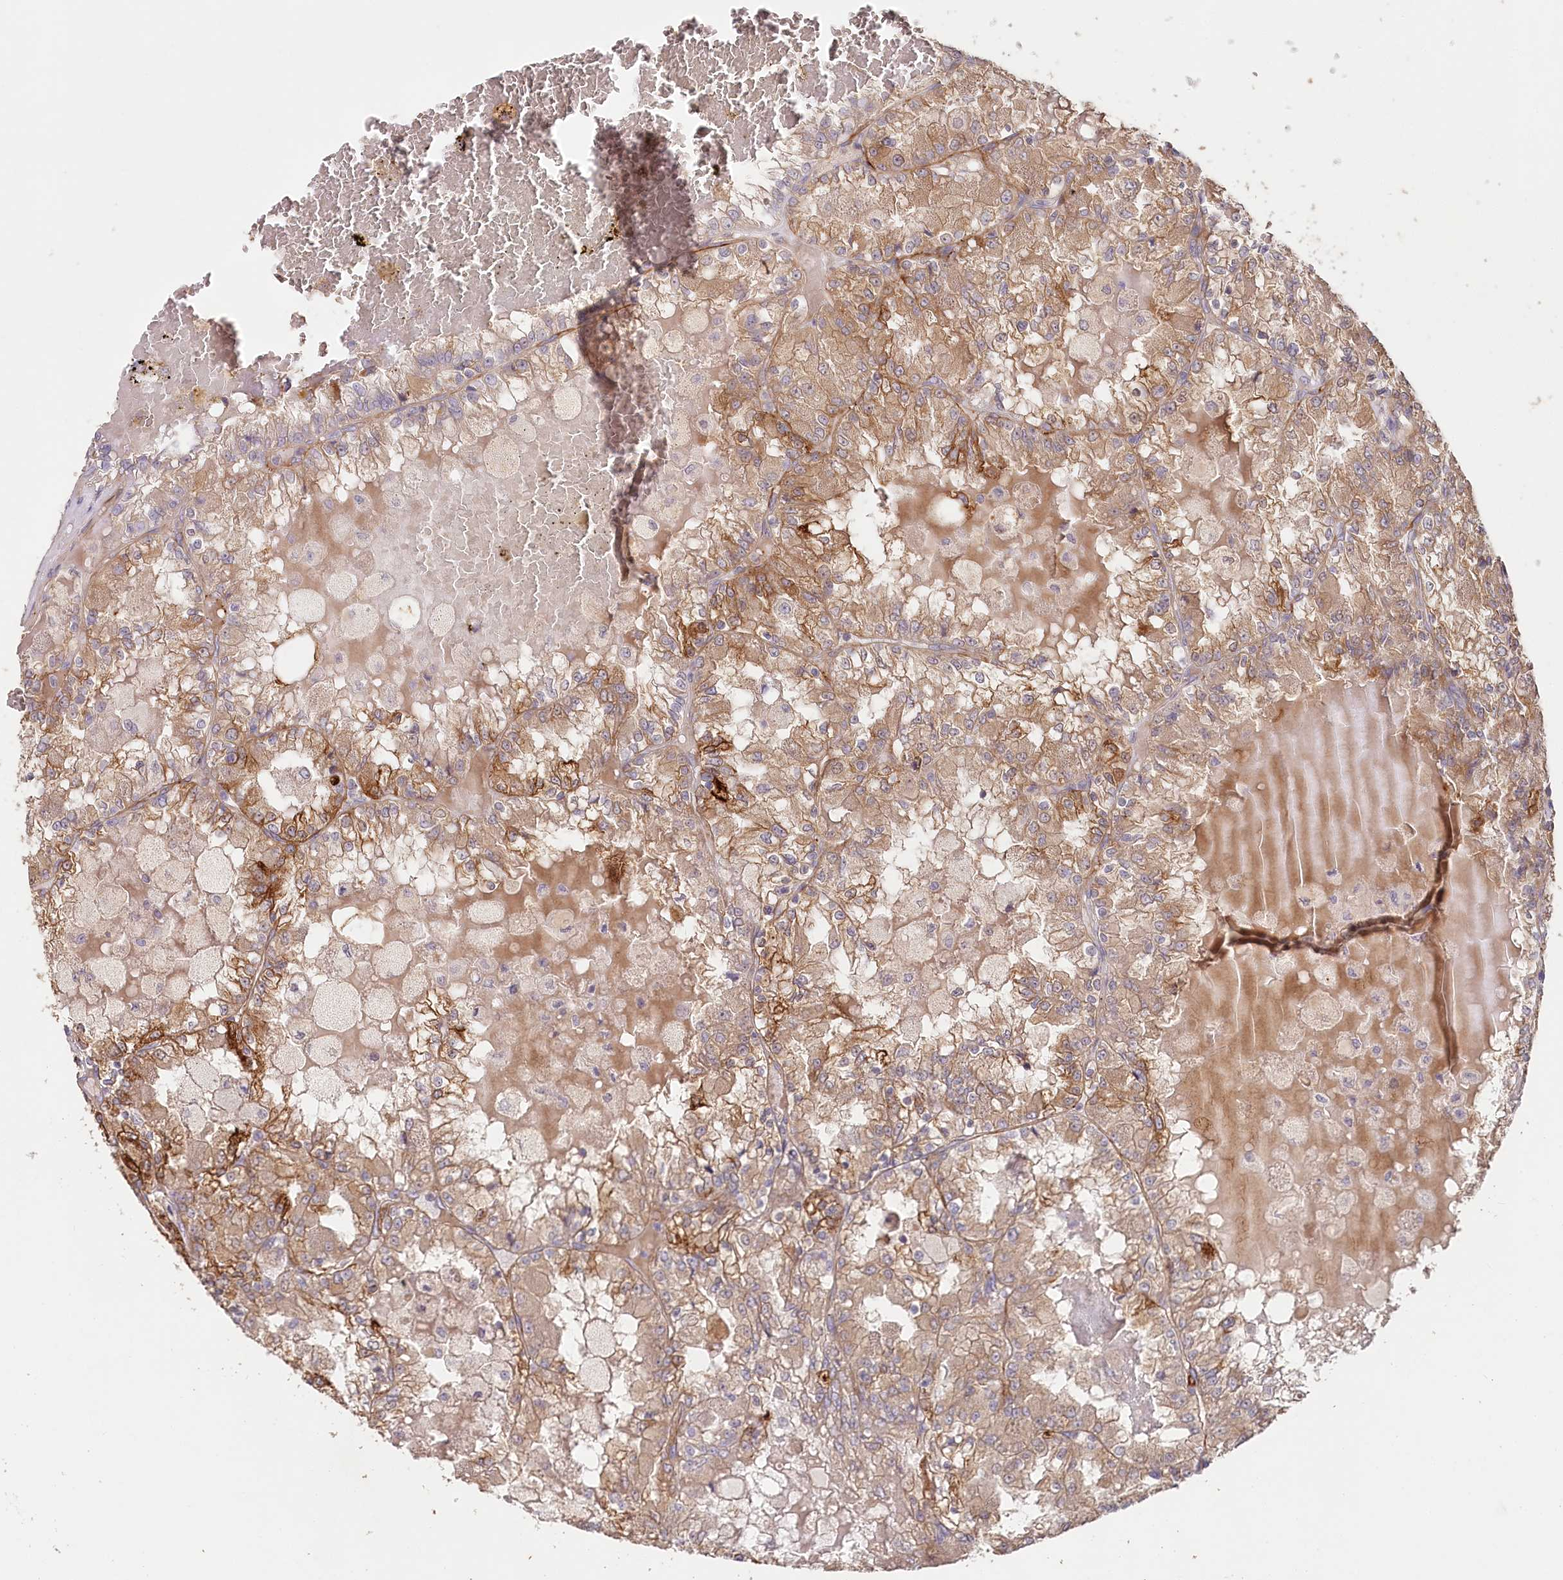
{"staining": {"intensity": "moderate", "quantity": ">75%", "location": "cytoplasmic/membranous"}, "tissue": "renal cancer", "cell_type": "Tumor cells", "image_type": "cancer", "snomed": [{"axis": "morphology", "description": "Adenocarcinoma, NOS"}, {"axis": "topography", "description": "Kidney"}], "caption": "Moderate cytoplasmic/membranous staining for a protein is appreciated in about >75% of tumor cells of renal adenocarcinoma using immunohistochemistry.", "gene": "IRAK1BP1", "patient": {"sex": "female", "age": 56}}